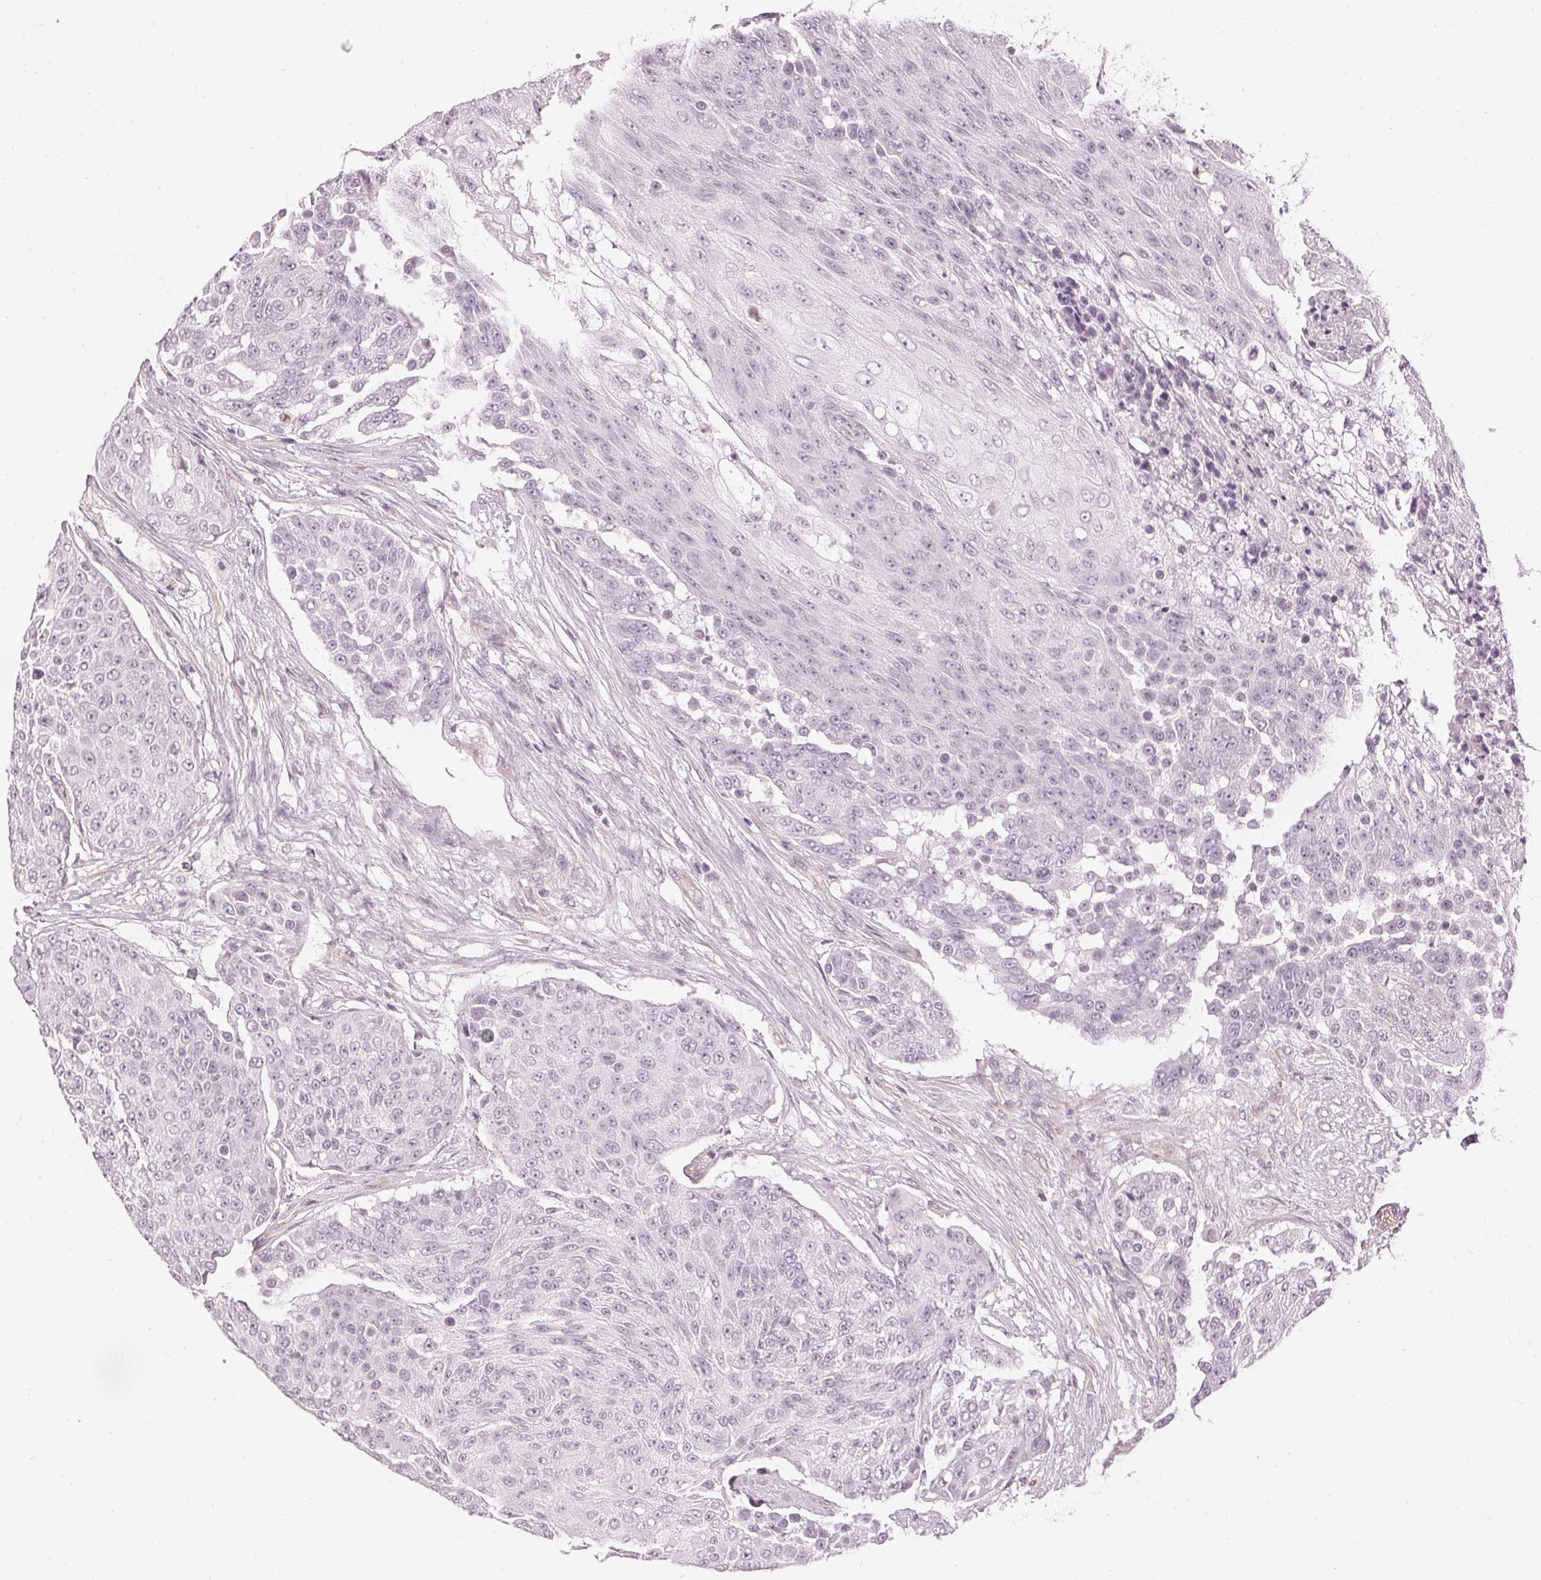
{"staining": {"intensity": "negative", "quantity": "none", "location": "none"}, "tissue": "urothelial cancer", "cell_type": "Tumor cells", "image_type": "cancer", "snomed": [{"axis": "morphology", "description": "Urothelial carcinoma, High grade"}, {"axis": "topography", "description": "Urinary bladder"}], "caption": "An image of urothelial carcinoma (high-grade) stained for a protein exhibits no brown staining in tumor cells.", "gene": "APLP1", "patient": {"sex": "female", "age": 63}}